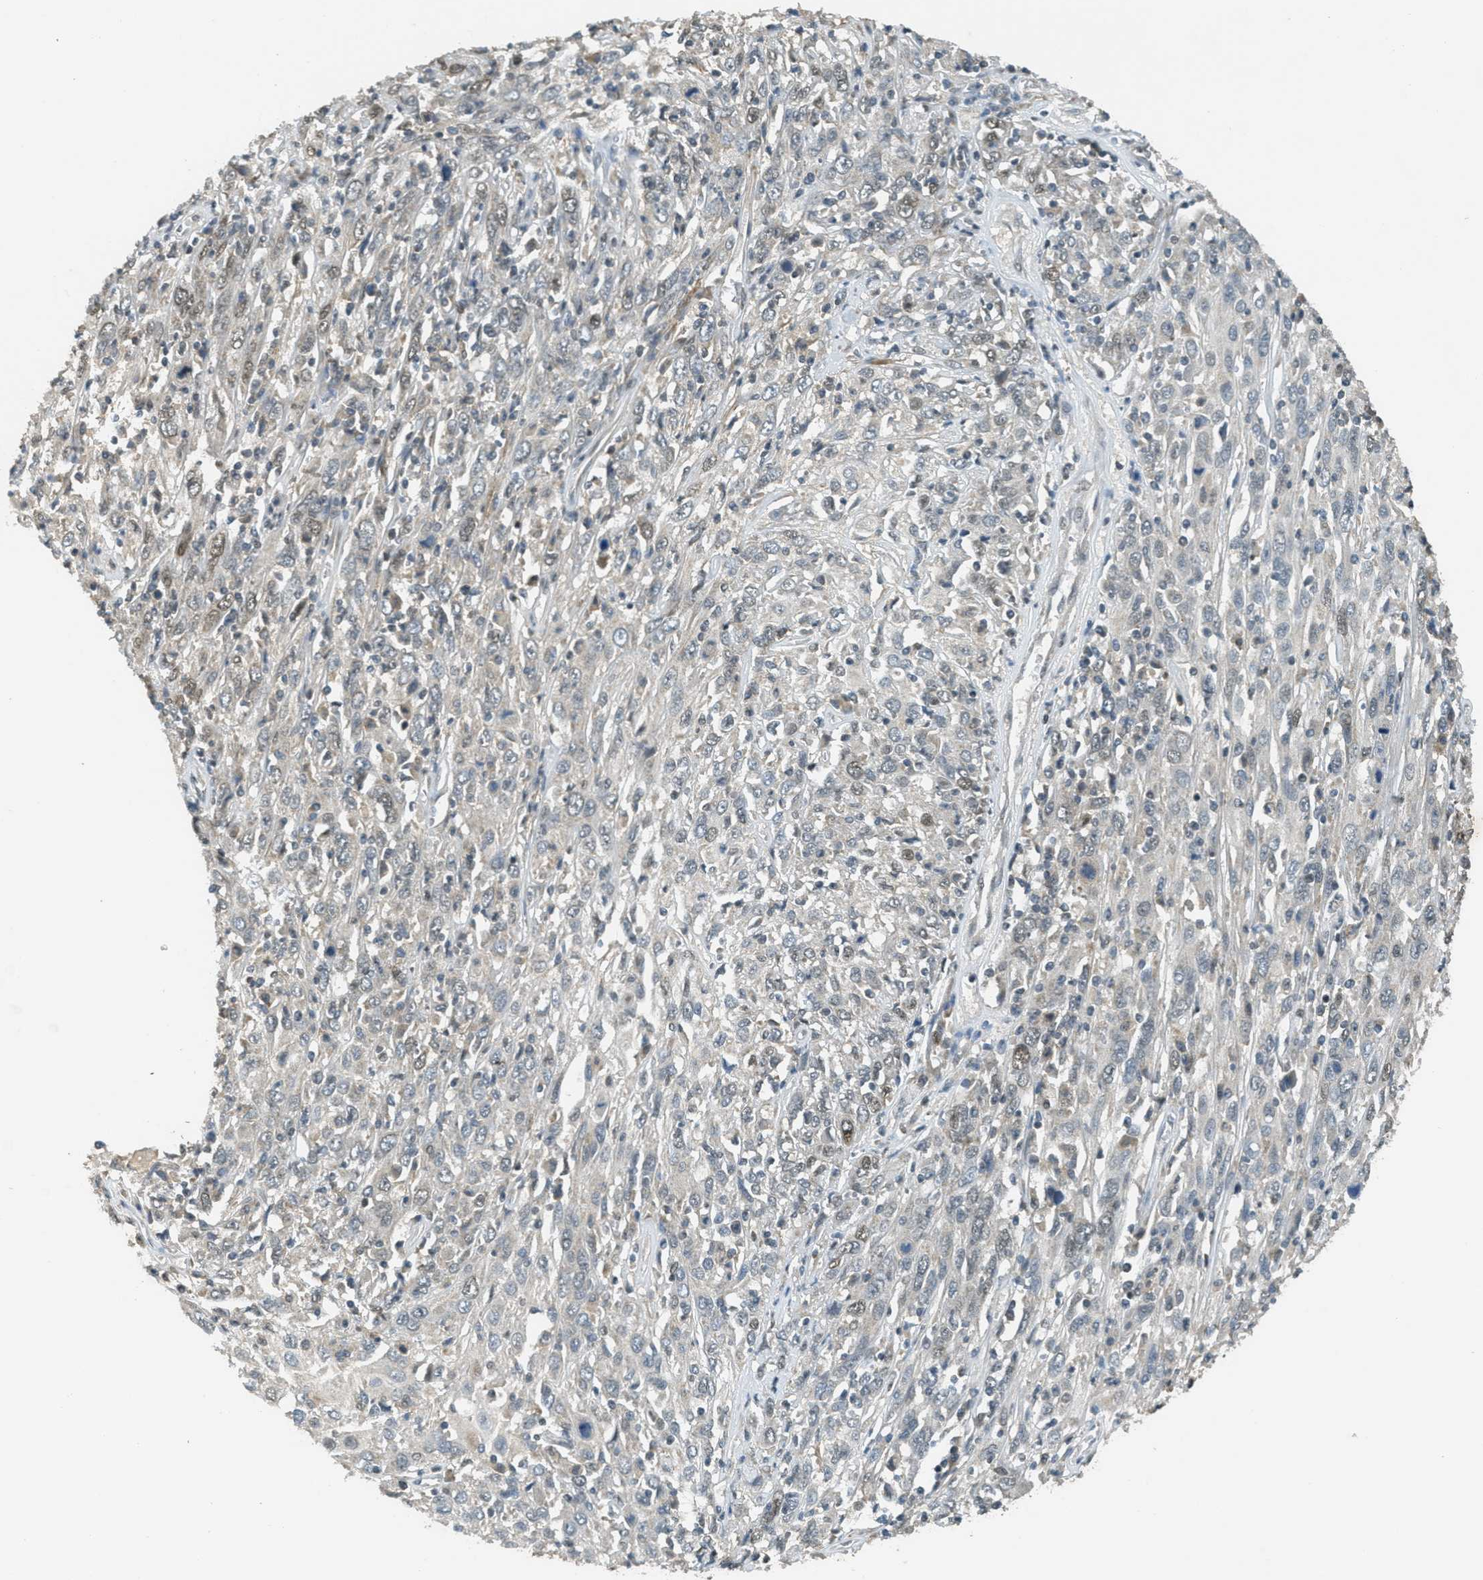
{"staining": {"intensity": "weak", "quantity": "<25%", "location": "cytoplasmic/membranous"}, "tissue": "cervical cancer", "cell_type": "Tumor cells", "image_type": "cancer", "snomed": [{"axis": "morphology", "description": "Squamous cell carcinoma, NOS"}, {"axis": "topography", "description": "Cervix"}], "caption": "This is an immunohistochemistry (IHC) histopathology image of cervical cancer (squamous cell carcinoma). There is no positivity in tumor cells.", "gene": "TCF20", "patient": {"sex": "female", "age": 46}}